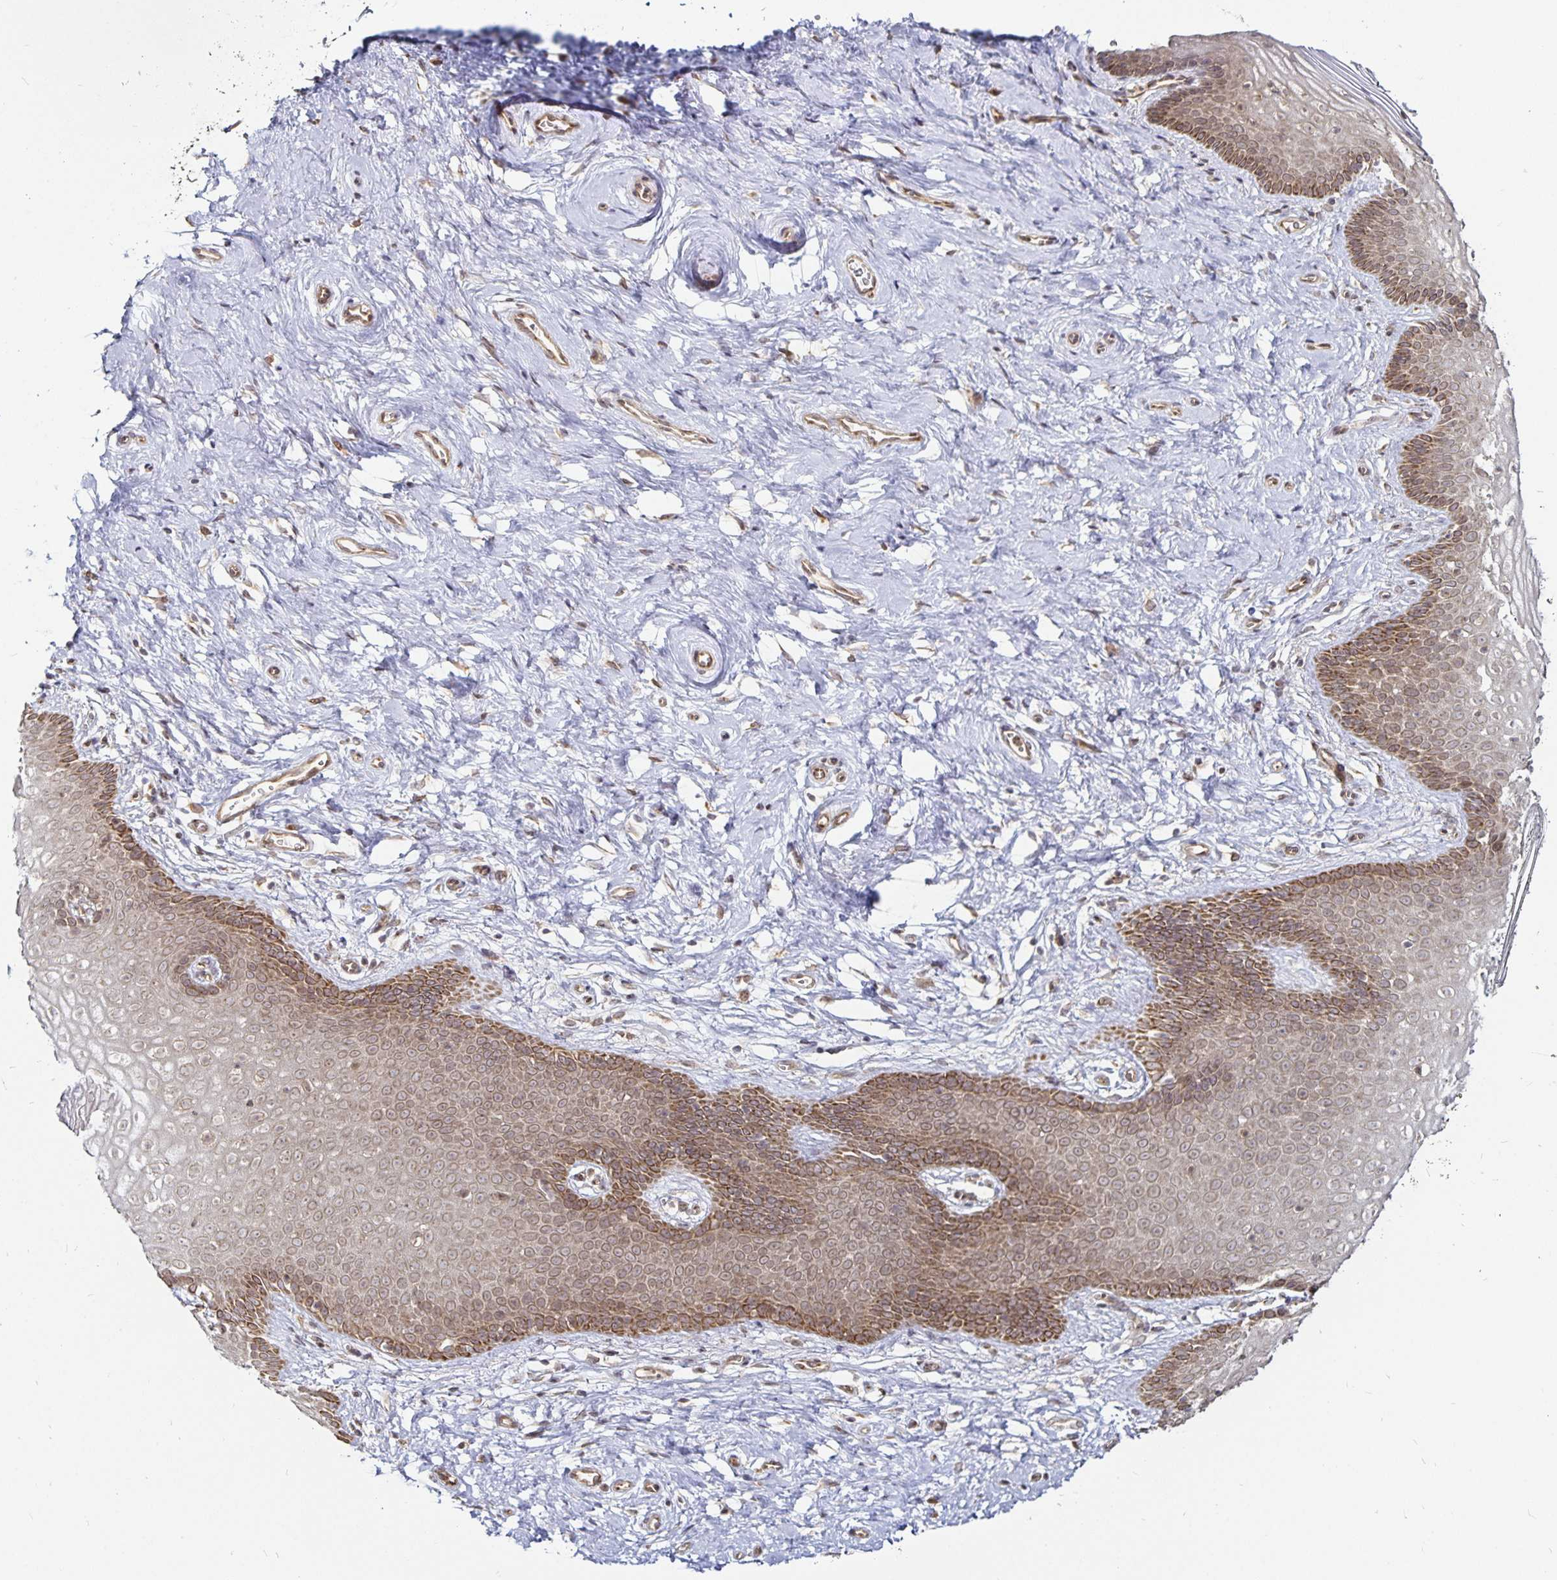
{"staining": {"intensity": "moderate", "quantity": "25%-75%", "location": "cytoplasmic/membranous,nuclear"}, "tissue": "vagina", "cell_type": "Squamous epithelial cells", "image_type": "normal", "snomed": [{"axis": "morphology", "description": "Normal tissue, NOS"}, {"axis": "topography", "description": "Vagina"}], "caption": "An image showing moderate cytoplasmic/membranous,nuclear positivity in about 25%-75% of squamous epithelial cells in unremarkable vagina, as visualized by brown immunohistochemical staining.", "gene": "CYP27A1", "patient": {"sex": "female", "age": 38}}